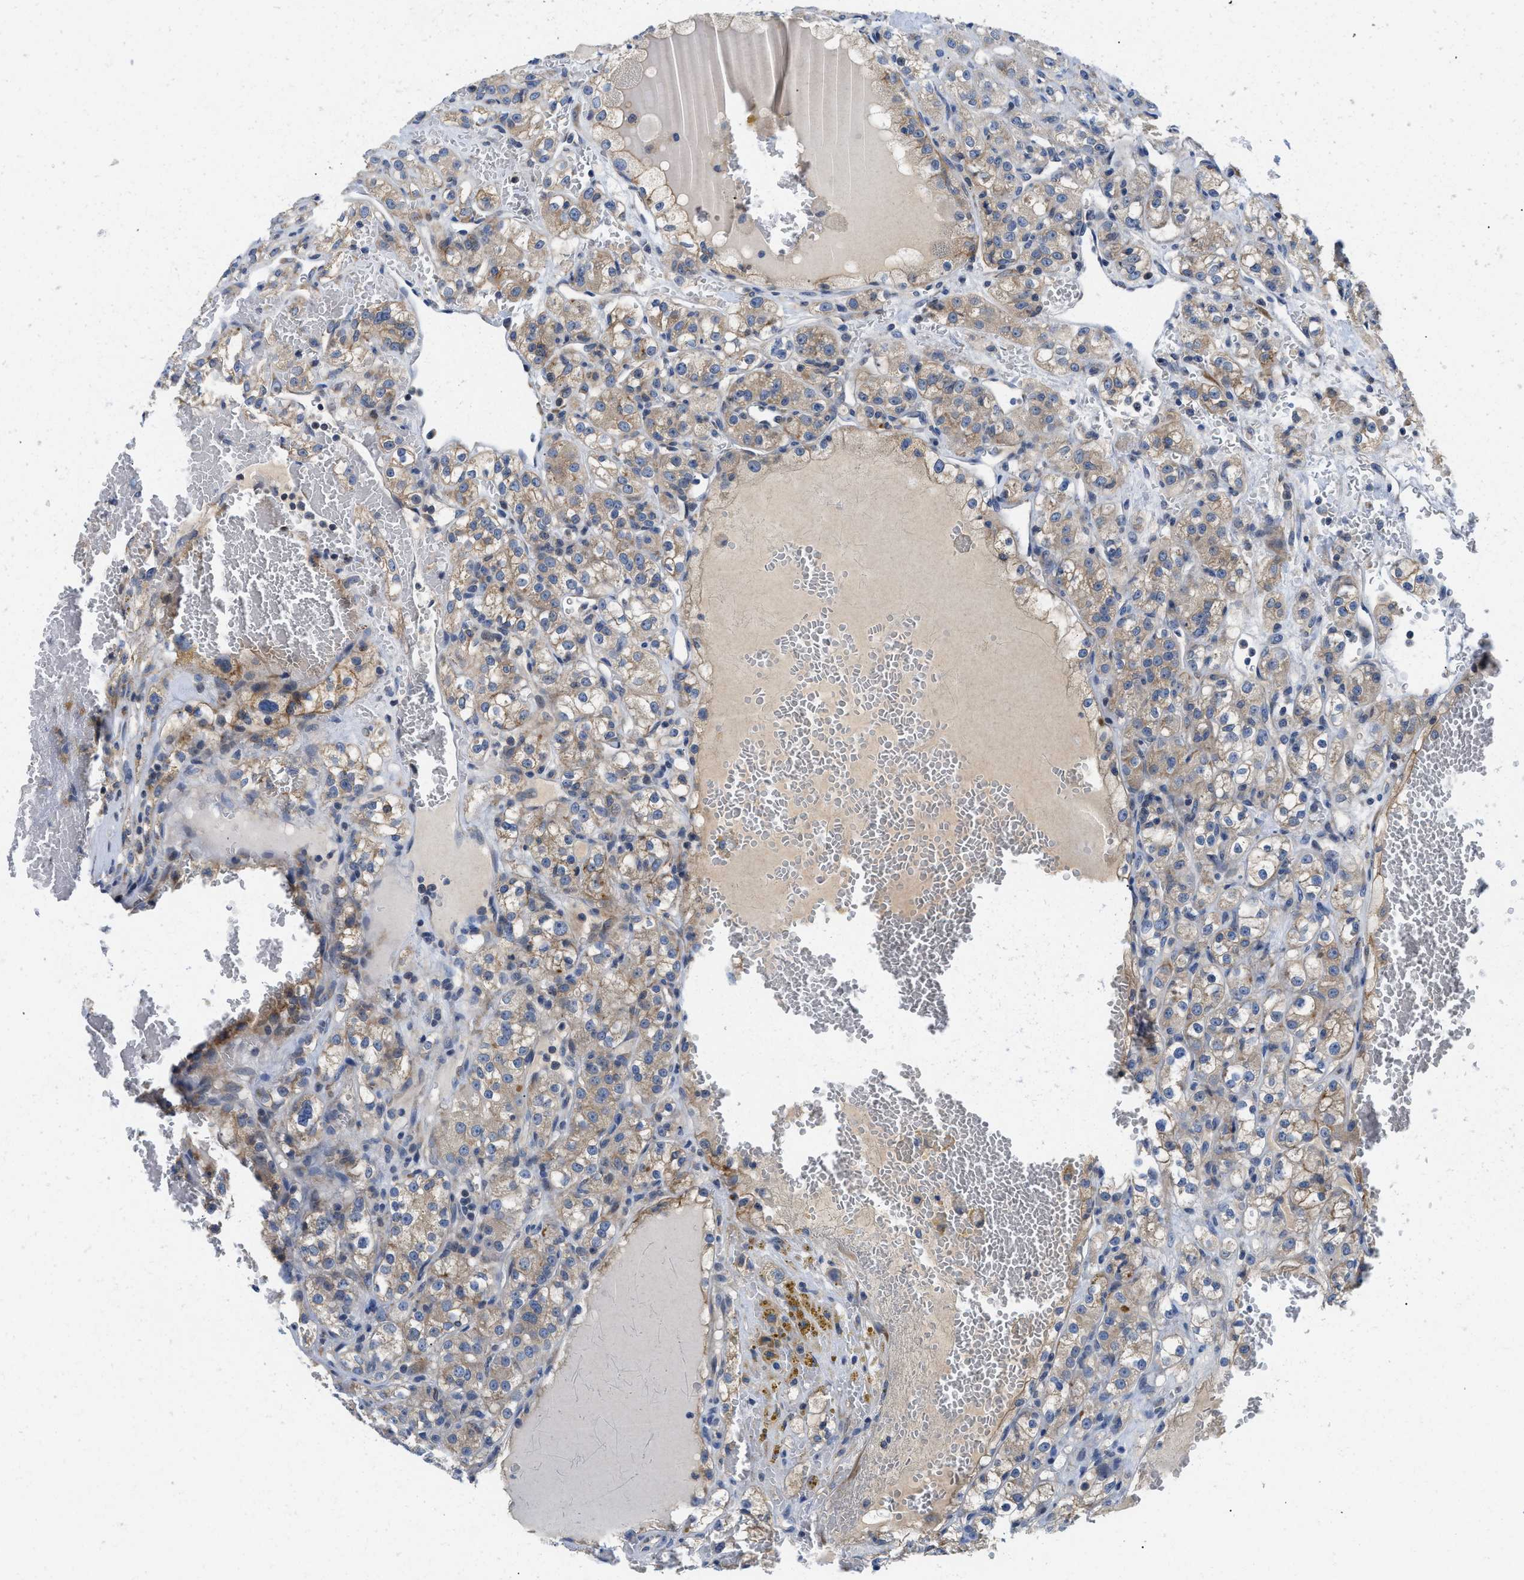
{"staining": {"intensity": "weak", "quantity": "25%-75%", "location": "cytoplasmic/membranous"}, "tissue": "renal cancer", "cell_type": "Tumor cells", "image_type": "cancer", "snomed": [{"axis": "morphology", "description": "Normal tissue, NOS"}, {"axis": "morphology", "description": "Adenocarcinoma, NOS"}, {"axis": "topography", "description": "Kidney"}], "caption": "IHC (DAB) staining of adenocarcinoma (renal) demonstrates weak cytoplasmic/membranous protein staining in approximately 25%-75% of tumor cells.", "gene": "IKBKE", "patient": {"sex": "male", "age": 61}}